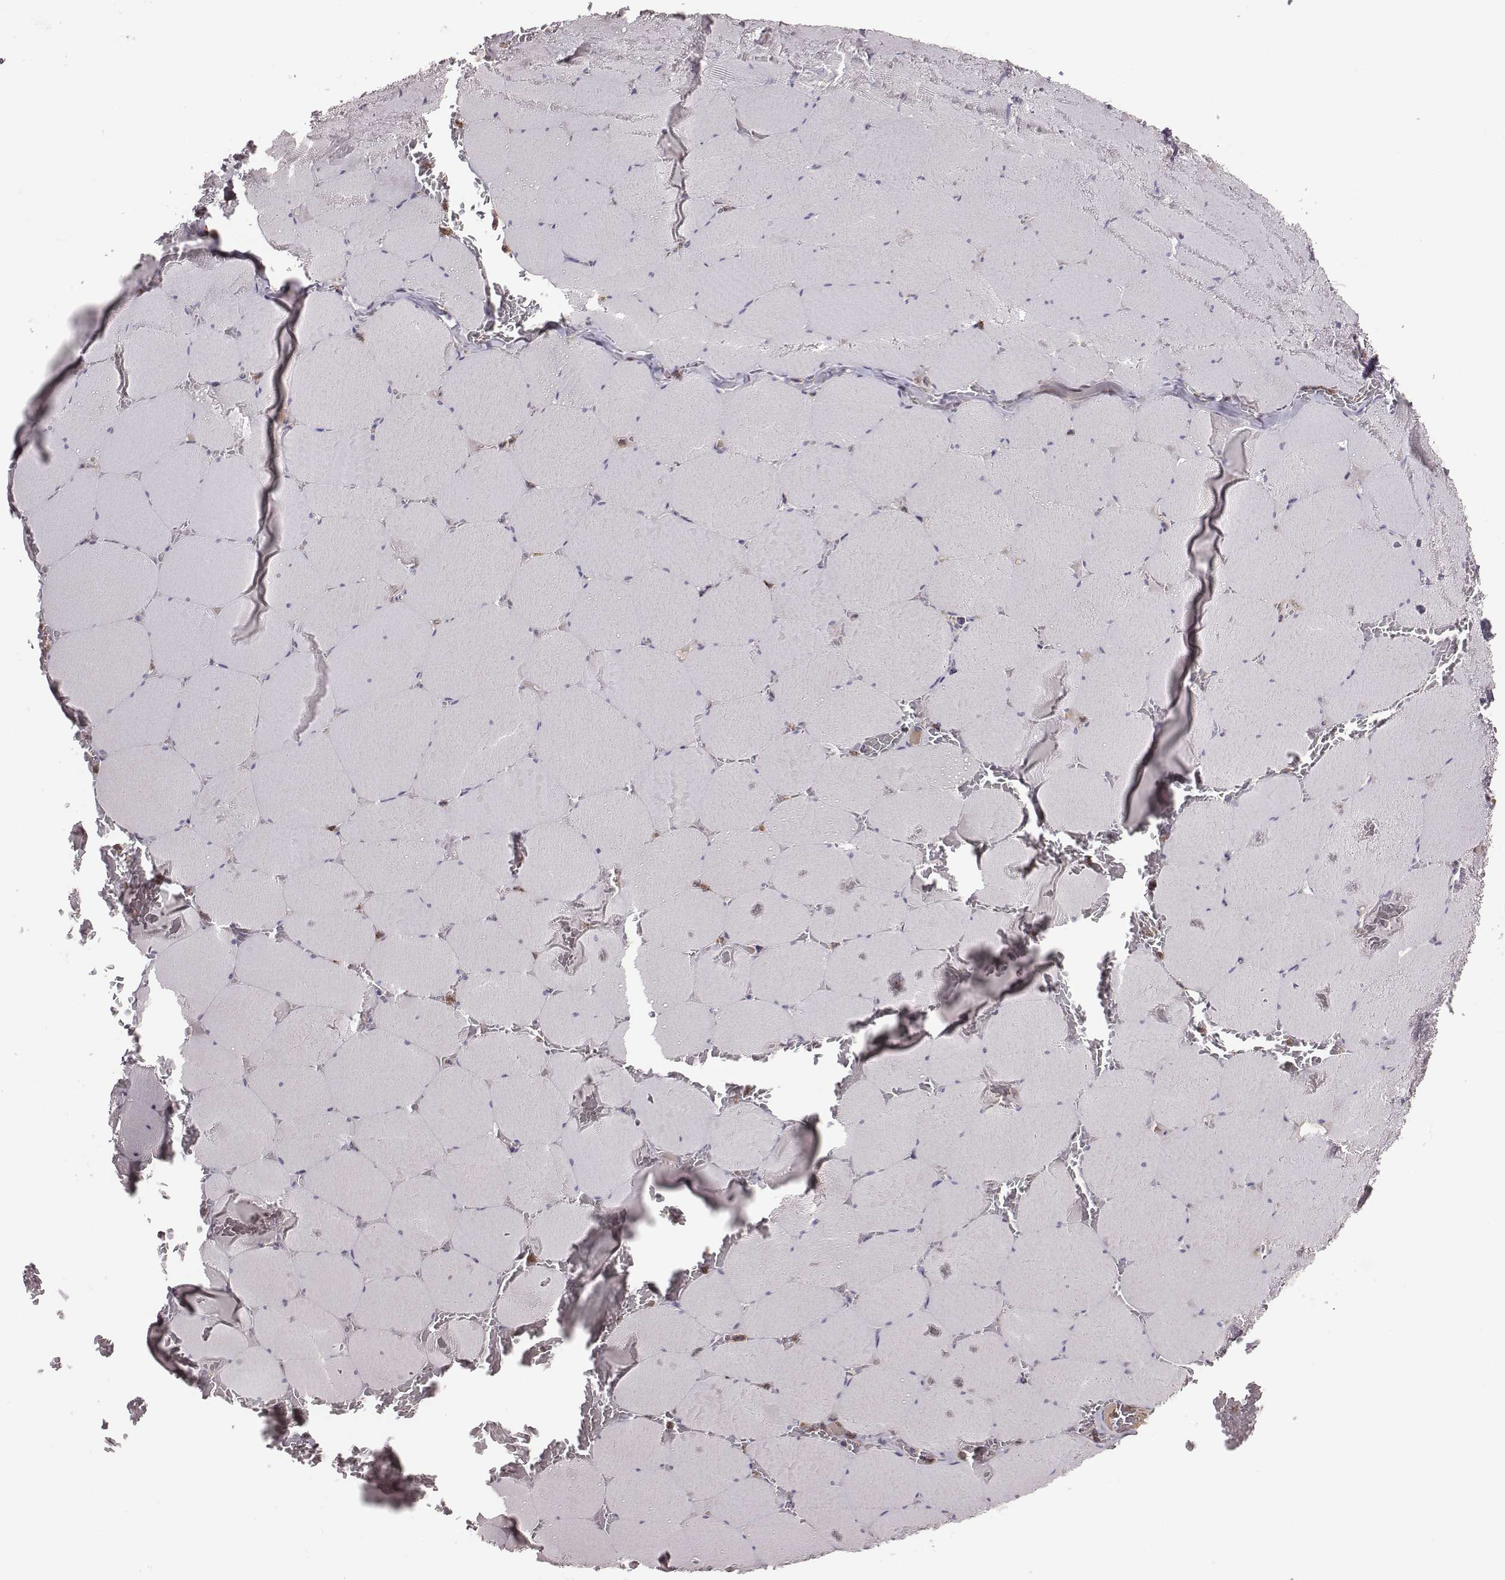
{"staining": {"intensity": "negative", "quantity": "none", "location": "none"}, "tissue": "skeletal muscle", "cell_type": "Myocytes", "image_type": "normal", "snomed": [{"axis": "morphology", "description": "Normal tissue, NOS"}, {"axis": "morphology", "description": "Malignant melanoma, Metastatic site"}, {"axis": "topography", "description": "Skeletal muscle"}], "caption": "This photomicrograph is of benign skeletal muscle stained with immunohistochemistry to label a protein in brown with the nuclei are counter-stained blue. There is no staining in myocytes. Nuclei are stained in blue.", "gene": "KMO", "patient": {"sex": "male", "age": 50}}